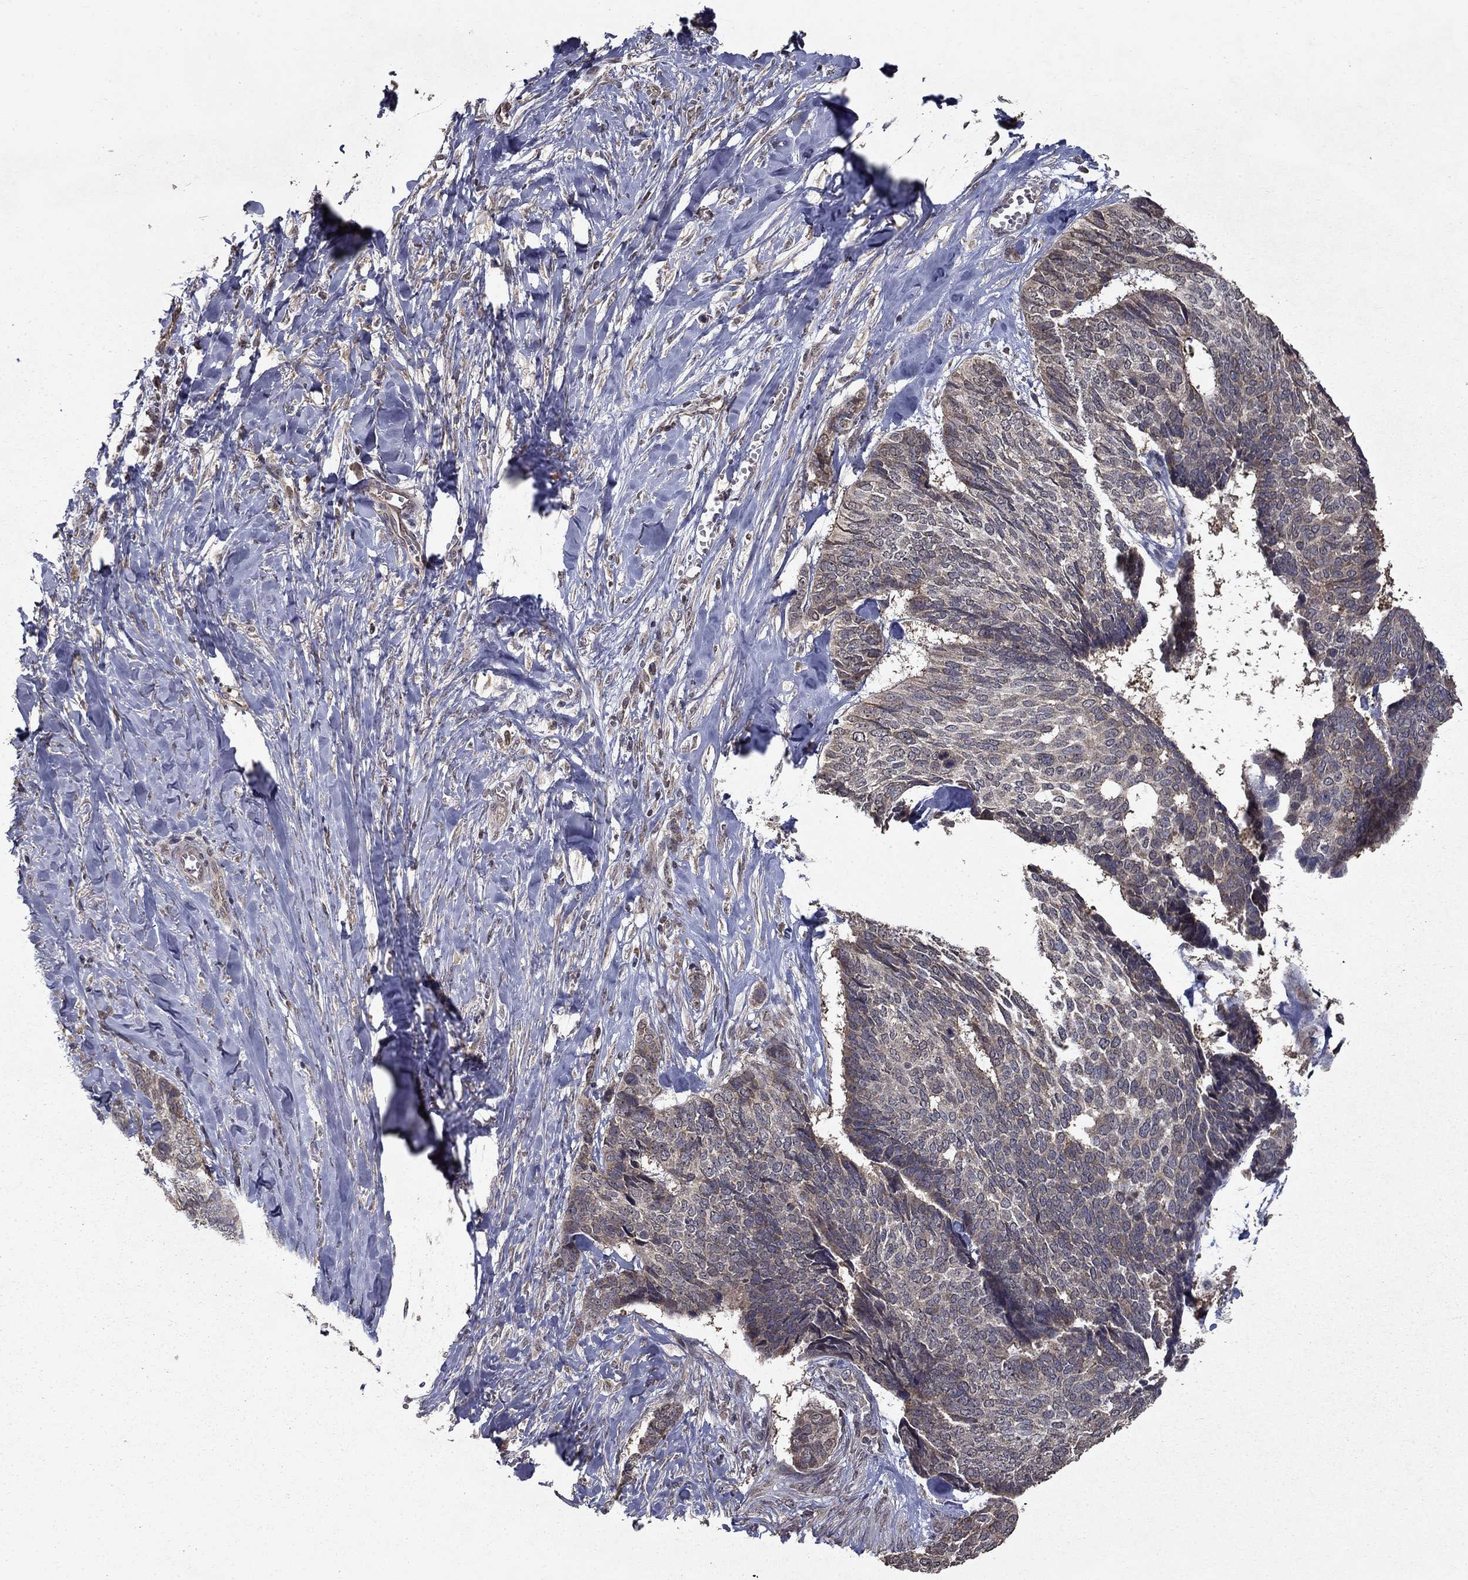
{"staining": {"intensity": "negative", "quantity": "none", "location": "none"}, "tissue": "skin cancer", "cell_type": "Tumor cells", "image_type": "cancer", "snomed": [{"axis": "morphology", "description": "Basal cell carcinoma"}, {"axis": "topography", "description": "Skin"}], "caption": "Skin basal cell carcinoma was stained to show a protein in brown. There is no significant positivity in tumor cells.", "gene": "SLC2A13", "patient": {"sex": "male", "age": 86}}